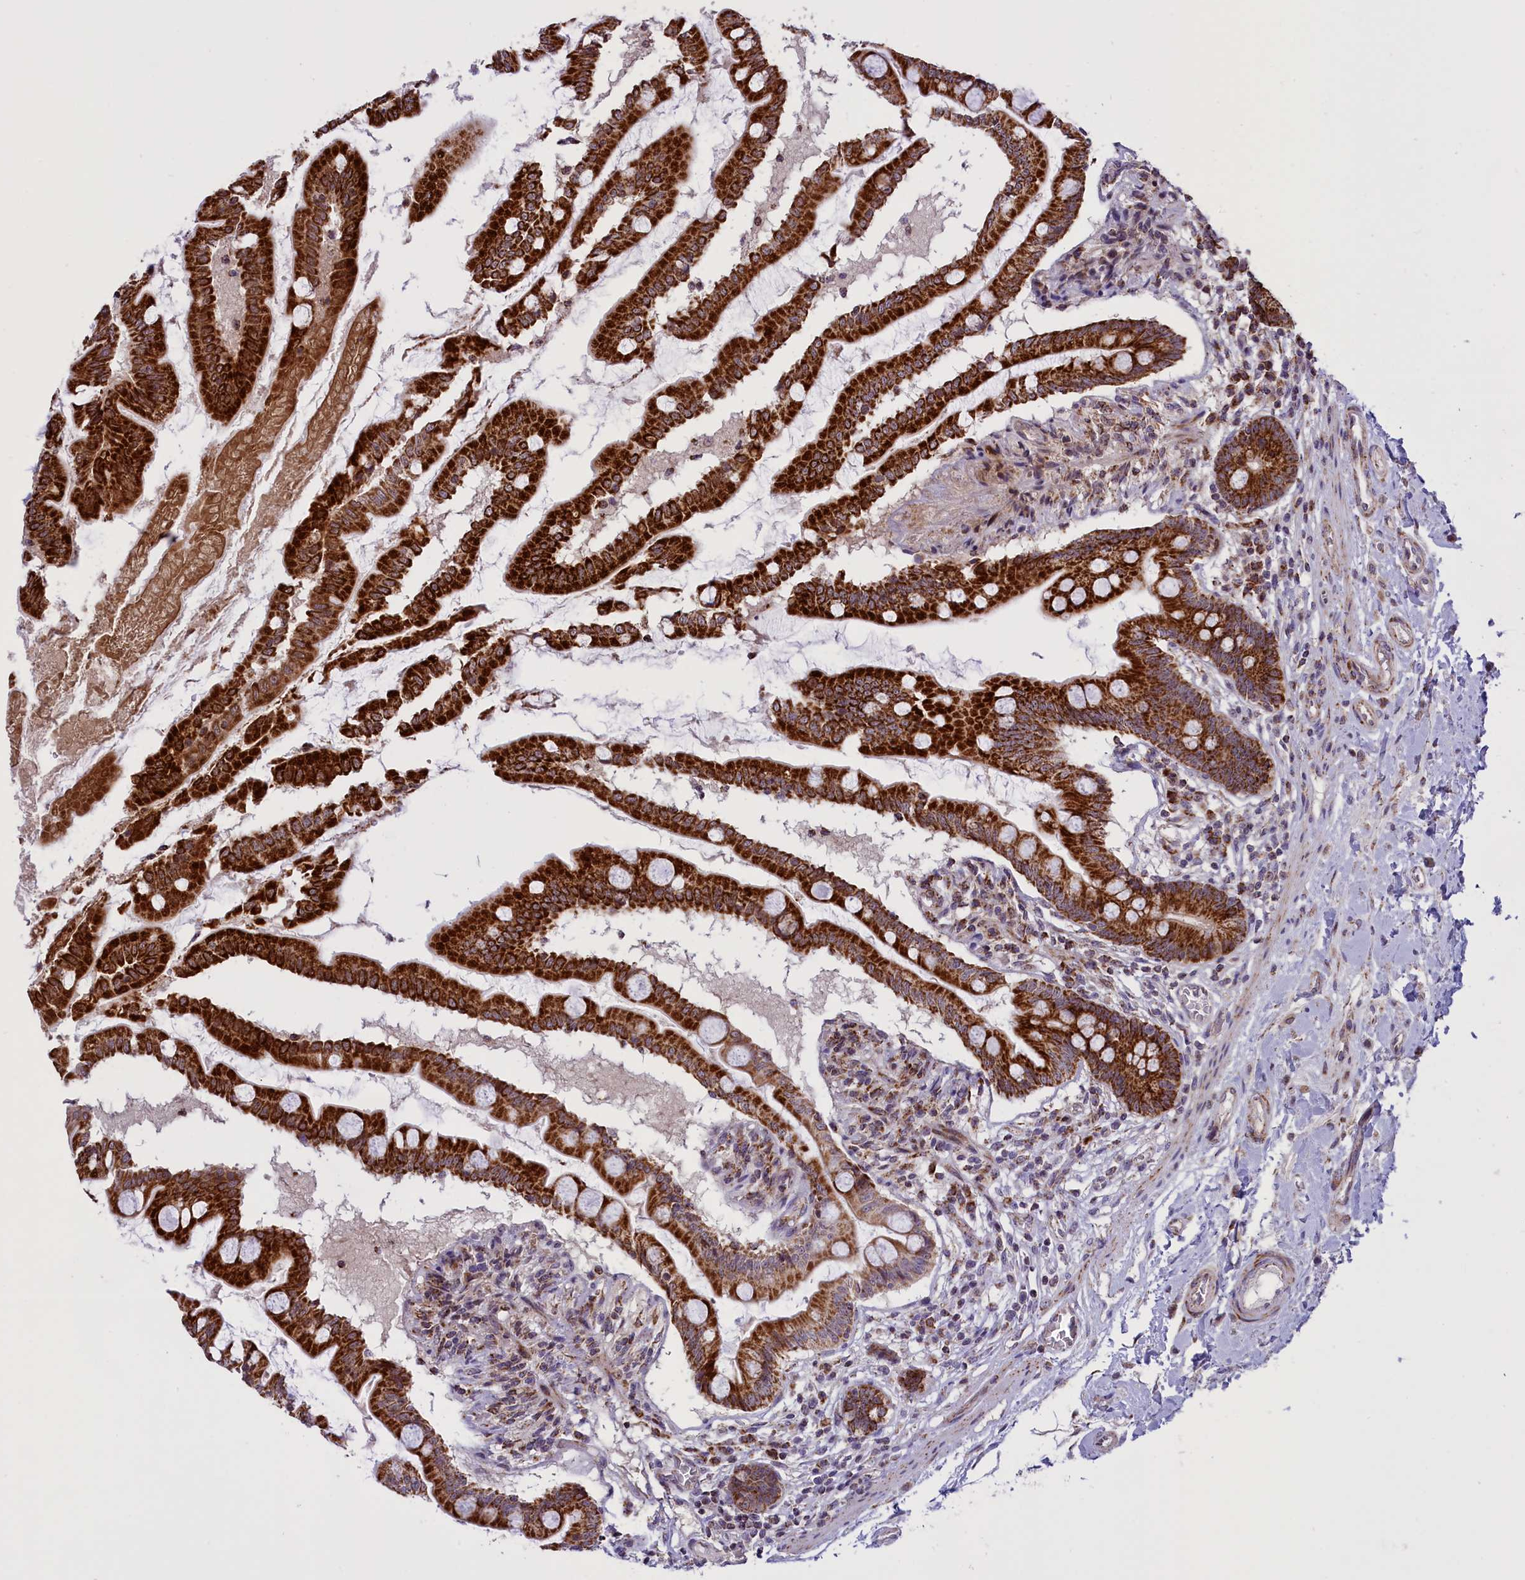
{"staining": {"intensity": "strong", "quantity": ">75%", "location": "cytoplasmic/membranous"}, "tissue": "small intestine", "cell_type": "Glandular cells", "image_type": "normal", "snomed": [{"axis": "morphology", "description": "Normal tissue, NOS"}, {"axis": "topography", "description": "Small intestine"}], "caption": "DAB (3,3'-diaminobenzidine) immunohistochemical staining of benign small intestine reveals strong cytoplasmic/membranous protein positivity in approximately >75% of glandular cells. (Stains: DAB (3,3'-diaminobenzidine) in brown, nuclei in blue, Microscopy: brightfield microscopy at high magnification).", "gene": "NDUFS5", "patient": {"sex": "female", "age": 56}}